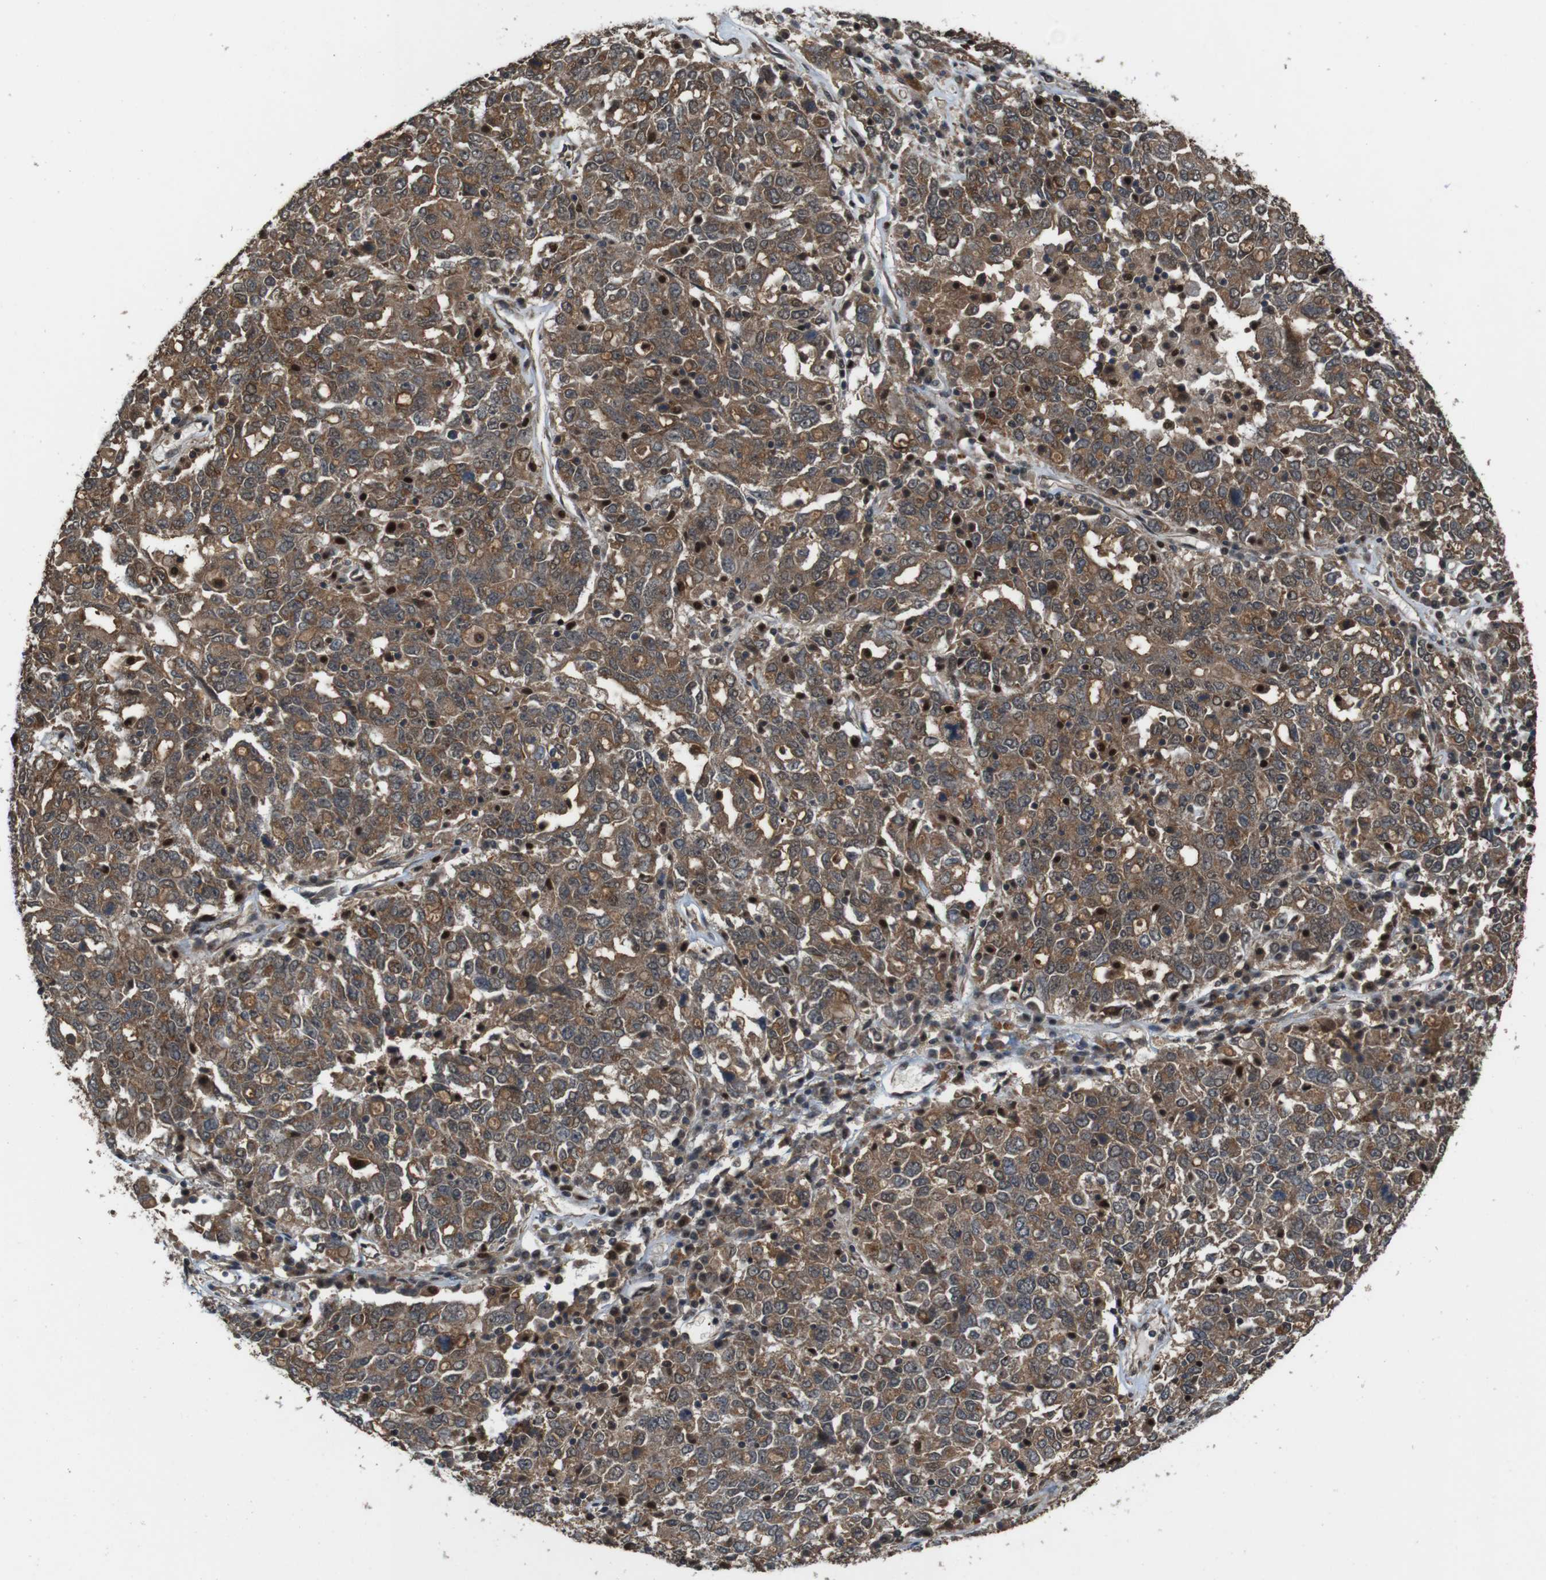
{"staining": {"intensity": "moderate", "quantity": ">75%", "location": "cytoplasmic/membranous,nuclear"}, "tissue": "ovarian cancer", "cell_type": "Tumor cells", "image_type": "cancer", "snomed": [{"axis": "morphology", "description": "Carcinoma, endometroid"}, {"axis": "topography", "description": "Ovary"}], "caption": "Ovarian cancer (endometroid carcinoma) stained with a protein marker displays moderate staining in tumor cells.", "gene": "CDC34", "patient": {"sex": "female", "age": 62}}